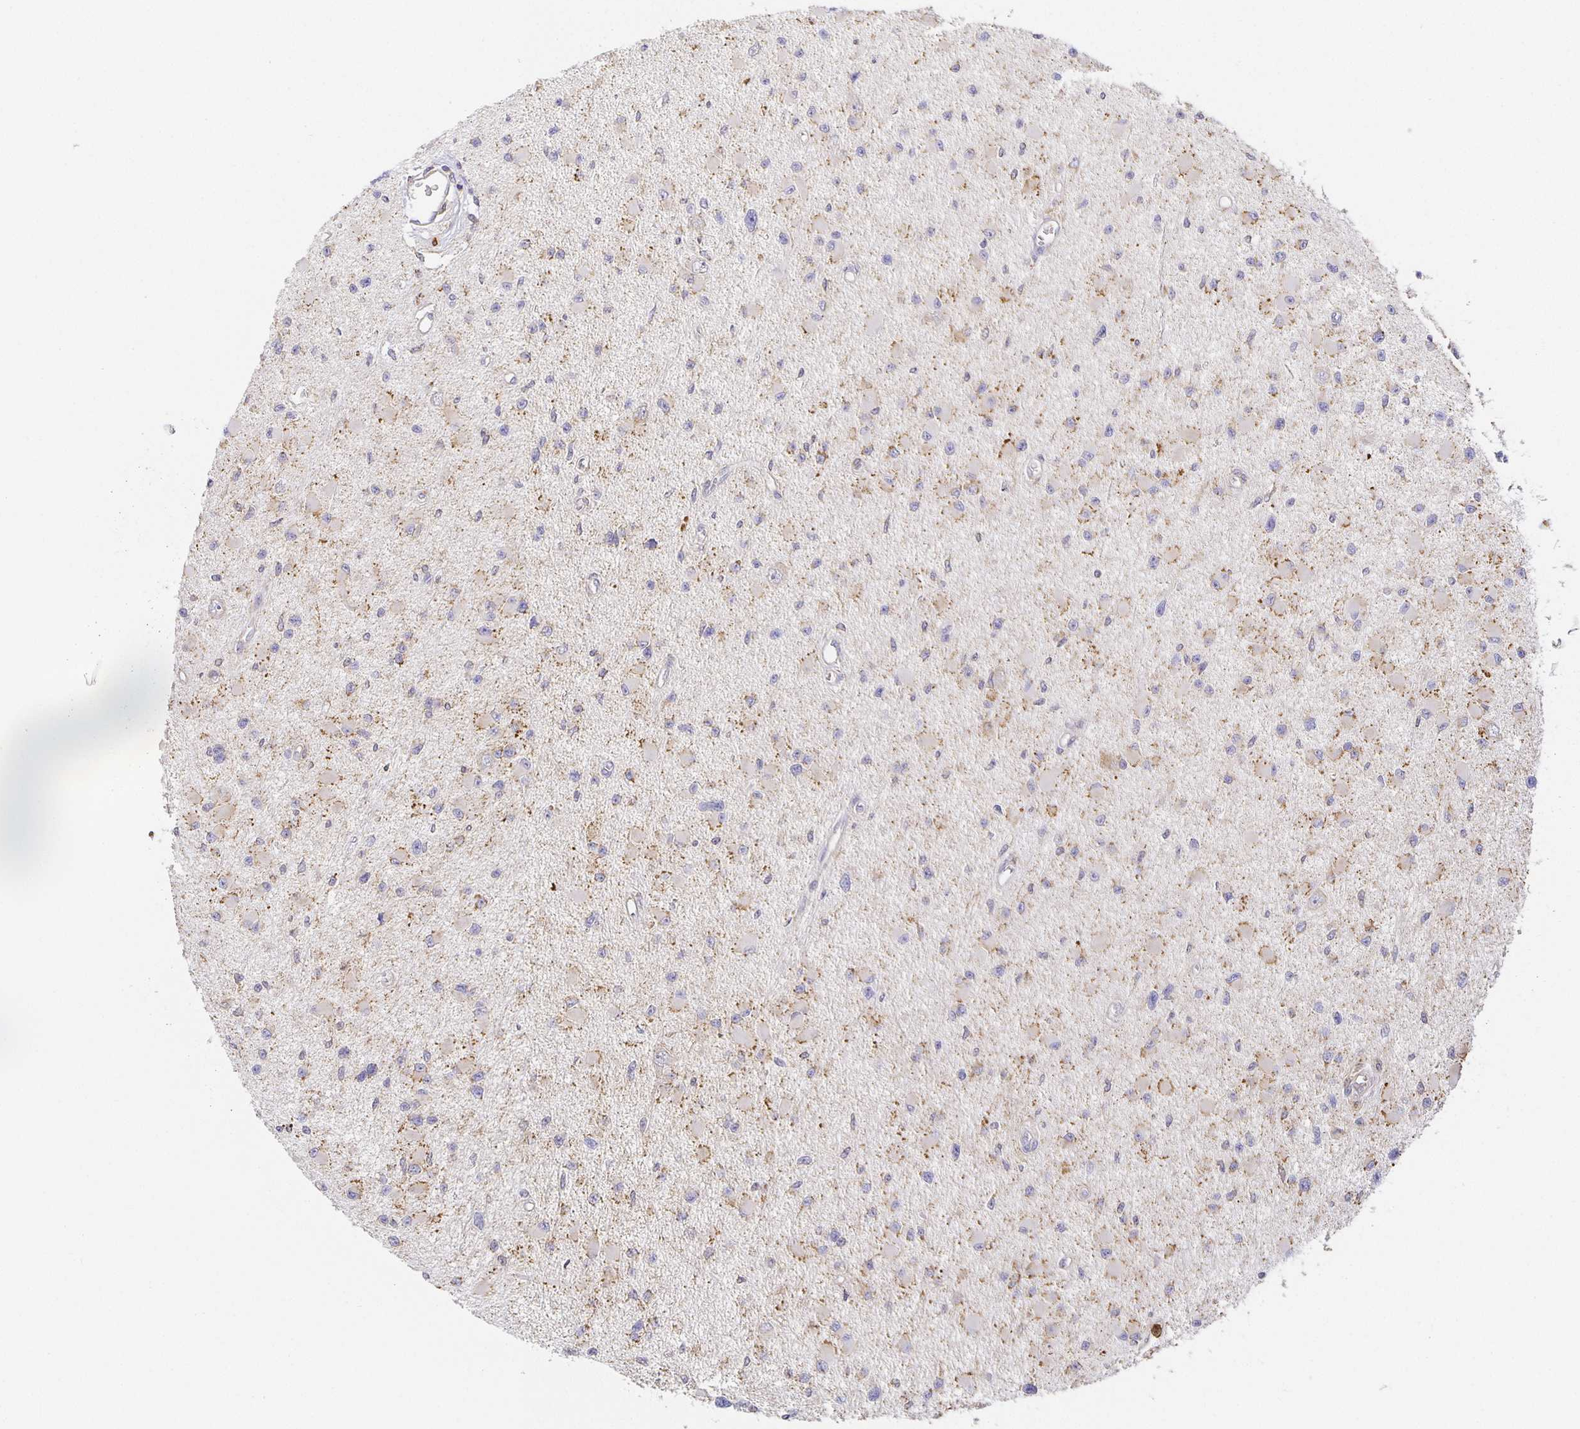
{"staining": {"intensity": "weak", "quantity": "<25%", "location": "cytoplasmic/membranous"}, "tissue": "glioma", "cell_type": "Tumor cells", "image_type": "cancer", "snomed": [{"axis": "morphology", "description": "Glioma, malignant, High grade"}, {"axis": "topography", "description": "Brain"}], "caption": "An immunohistochemistry (IHC) photomicrograph of malignant glioma (high-grade) is shown. There is no staining in tumor cells of malignant glioma (high-grade).", "gene": "FLRT3", "patient": {"sex": "male", "age": 54}}